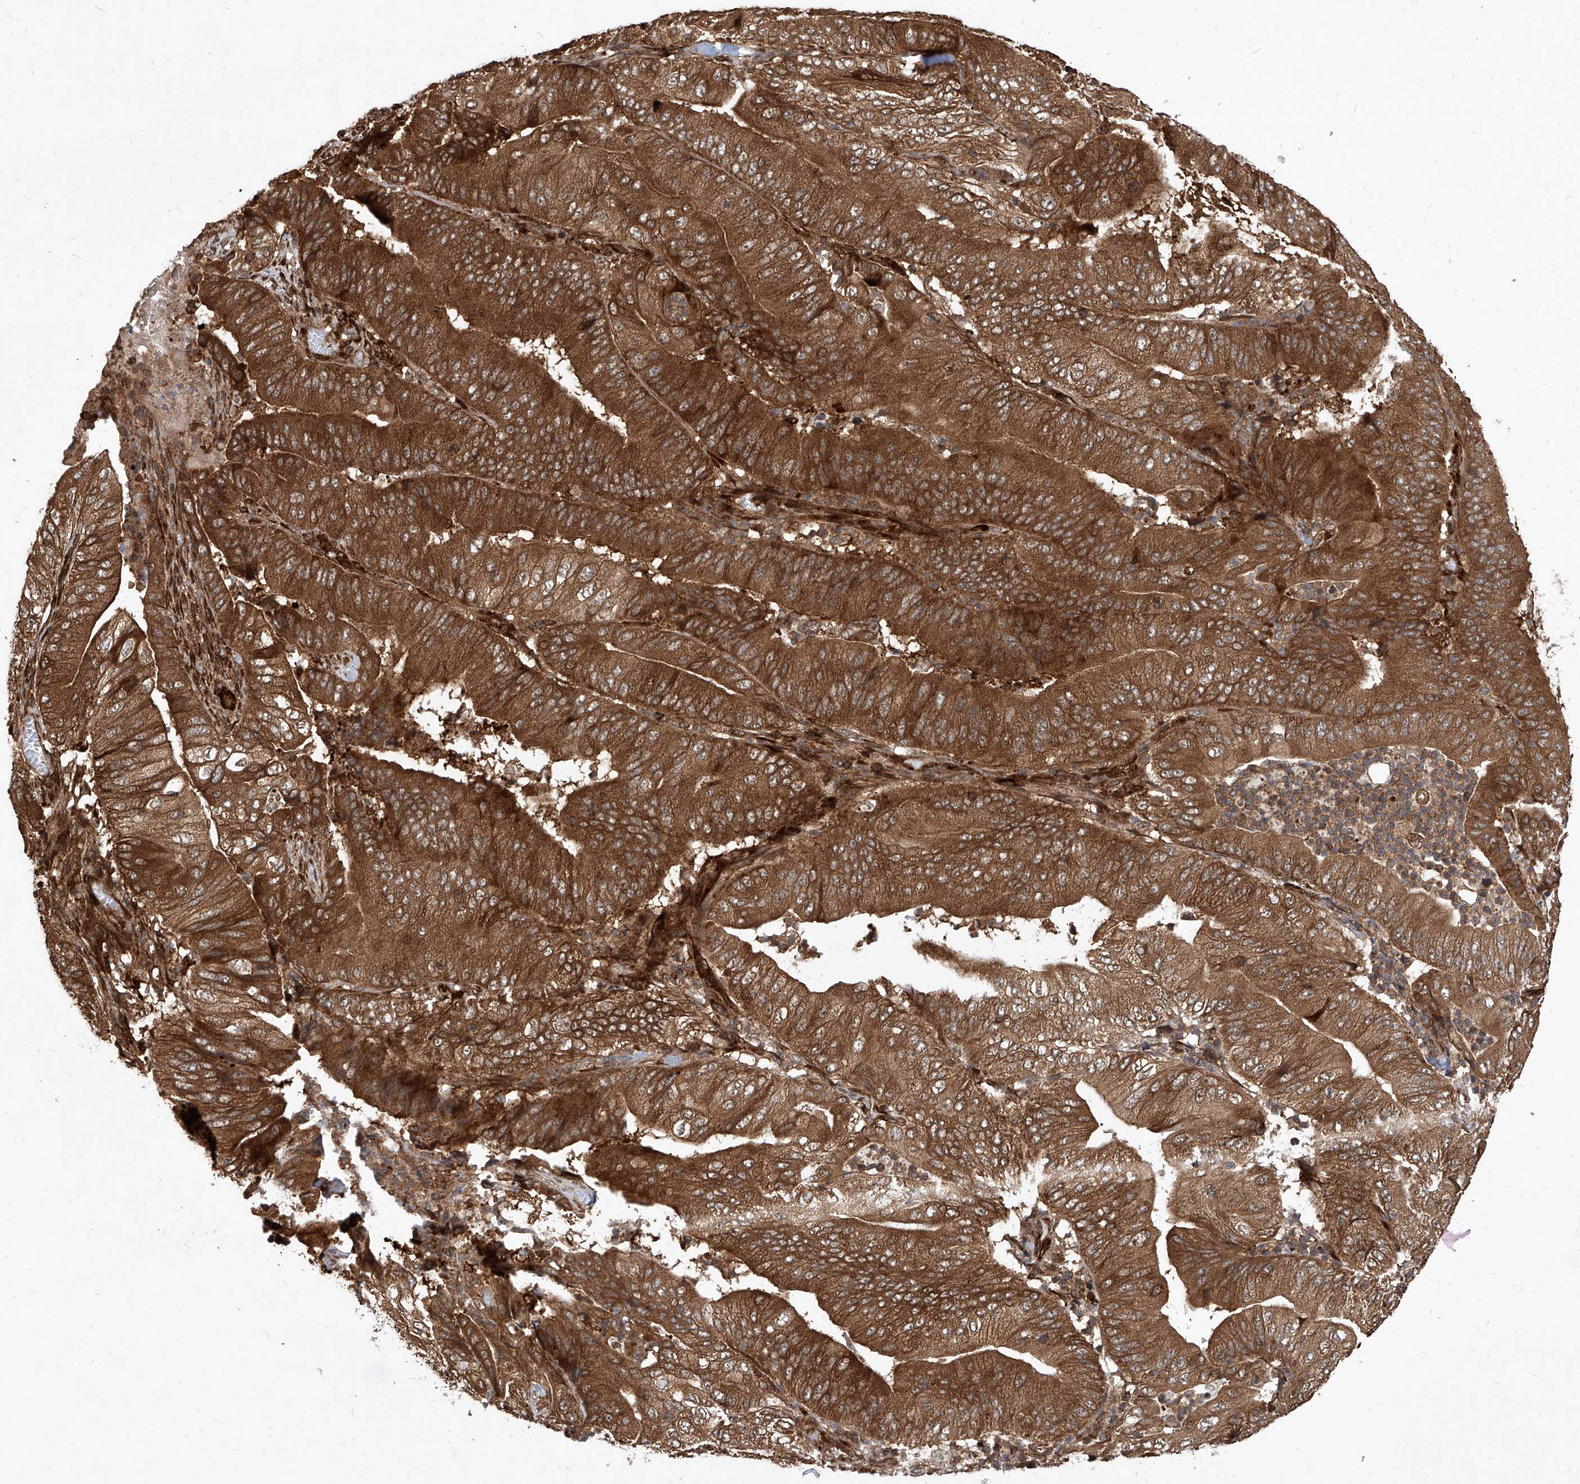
{"staining": {"intensity": "strong", "quantity": ">75%", "location": "cytoplasmic/membranous"}, "tissue": "pancreatic cancer", "cell_type": "Tumor cells", "image_type": "cancer", "snomed": [{"axis": "morphology", "description": "Adenocarcinoma, NOS"}, {"axis": "topography", "description": "Pancreas"}], "caption": "A brown stain highlights strong cytoplasmic/membranous staining of a protein in pancreatic cancer tumor cells.", "gene": "MAGED2", "patient": {"sex": "female", "age": 77}}